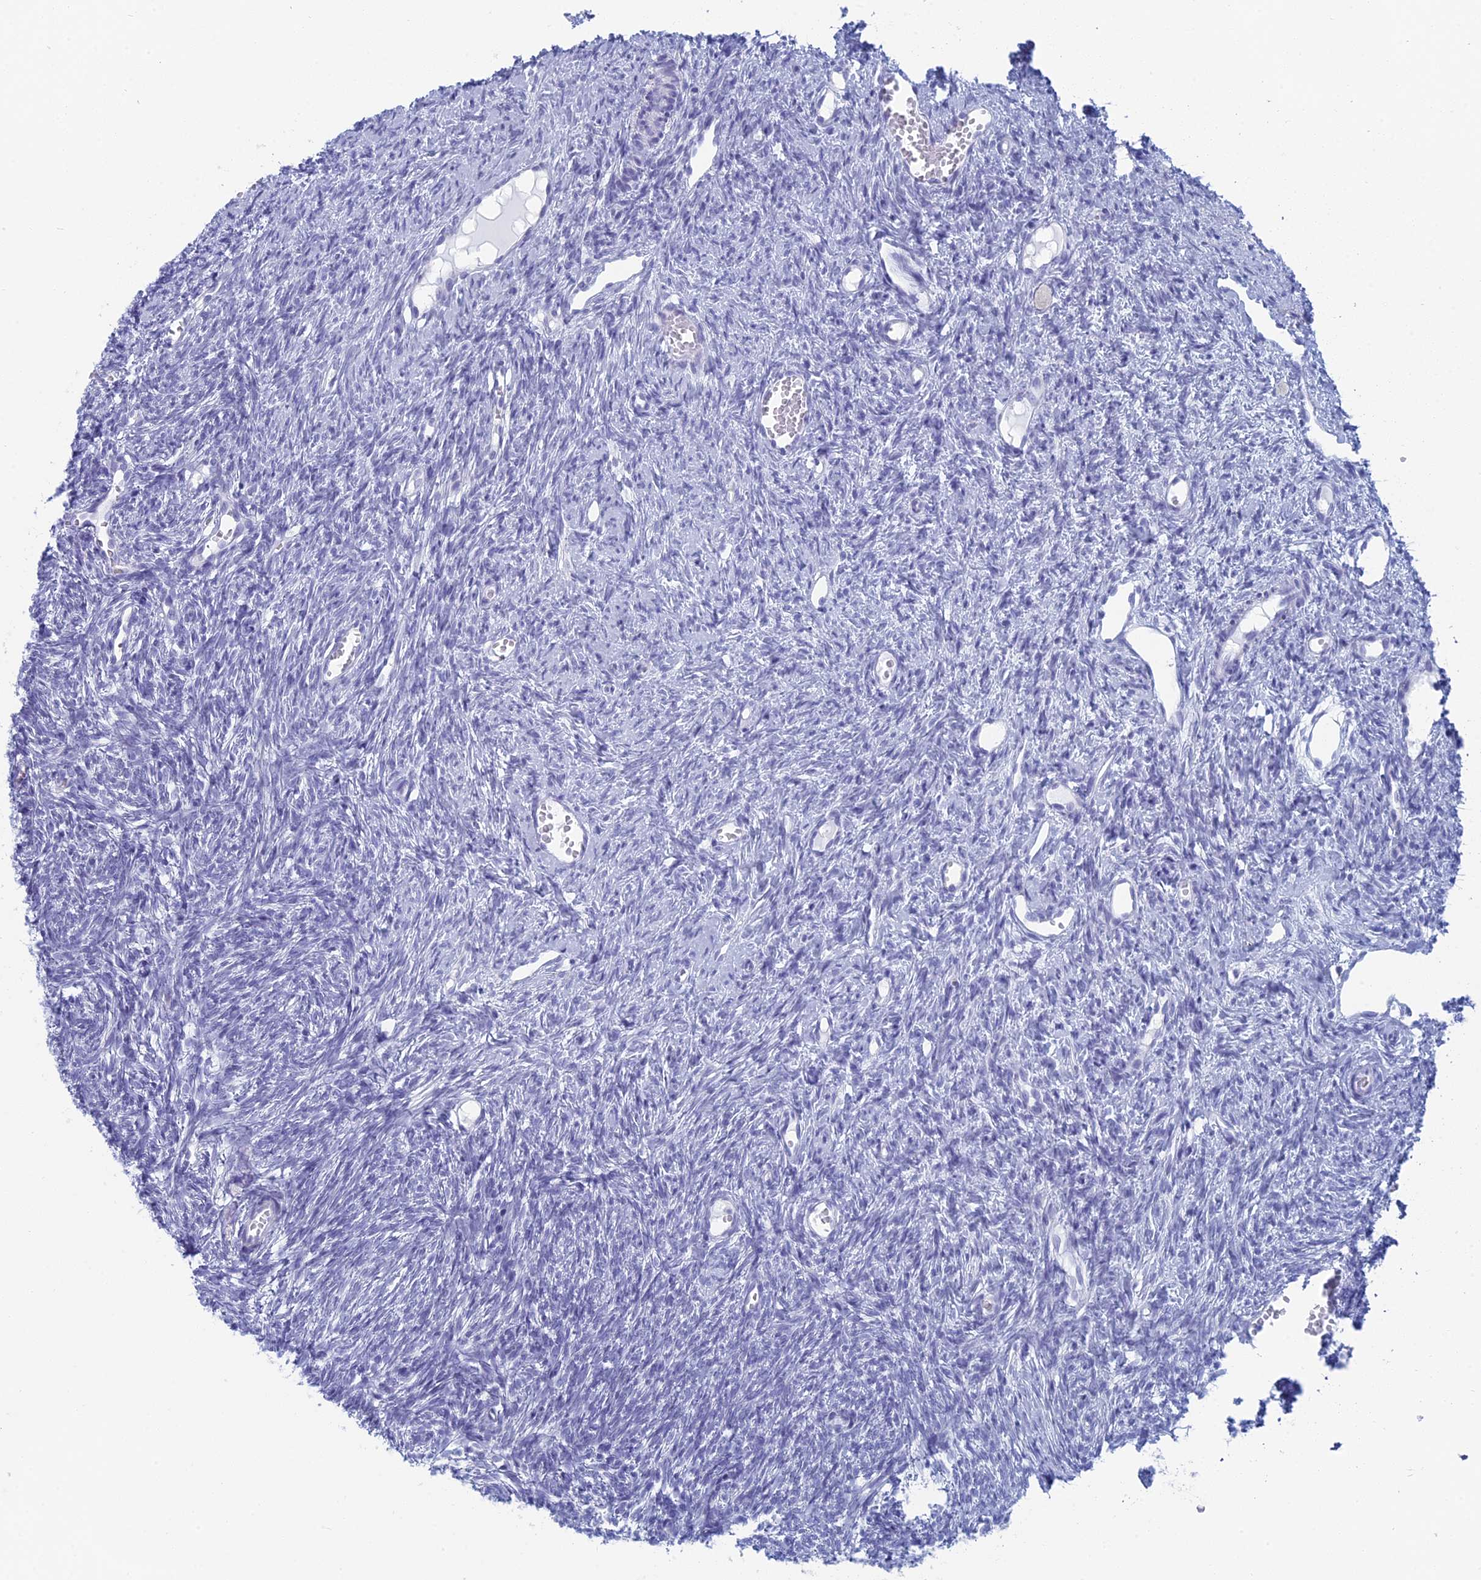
{"staining": {"intensity": "negative", "quantity": "none", "location": "none"}, "tissue": "ovary", "cell_type": "Ovarian stroma cells", "image_type": "normal", "snomed": [{"axis": "morphology", "description": "Normal tissue, NOS"}, {"axis": "topography", "description": "Ovary"}], "caption": "Immunohistochemistry of normal ovary reveals no positivity in ovarian stroma cells. (Brightfield microscopy of DAB (3,3'-diaminobenzidine) immunohistochemistry (IHC) at high magnification).", "gene": "ALMS1", "patient": {"sex": "female", "age": 51}}